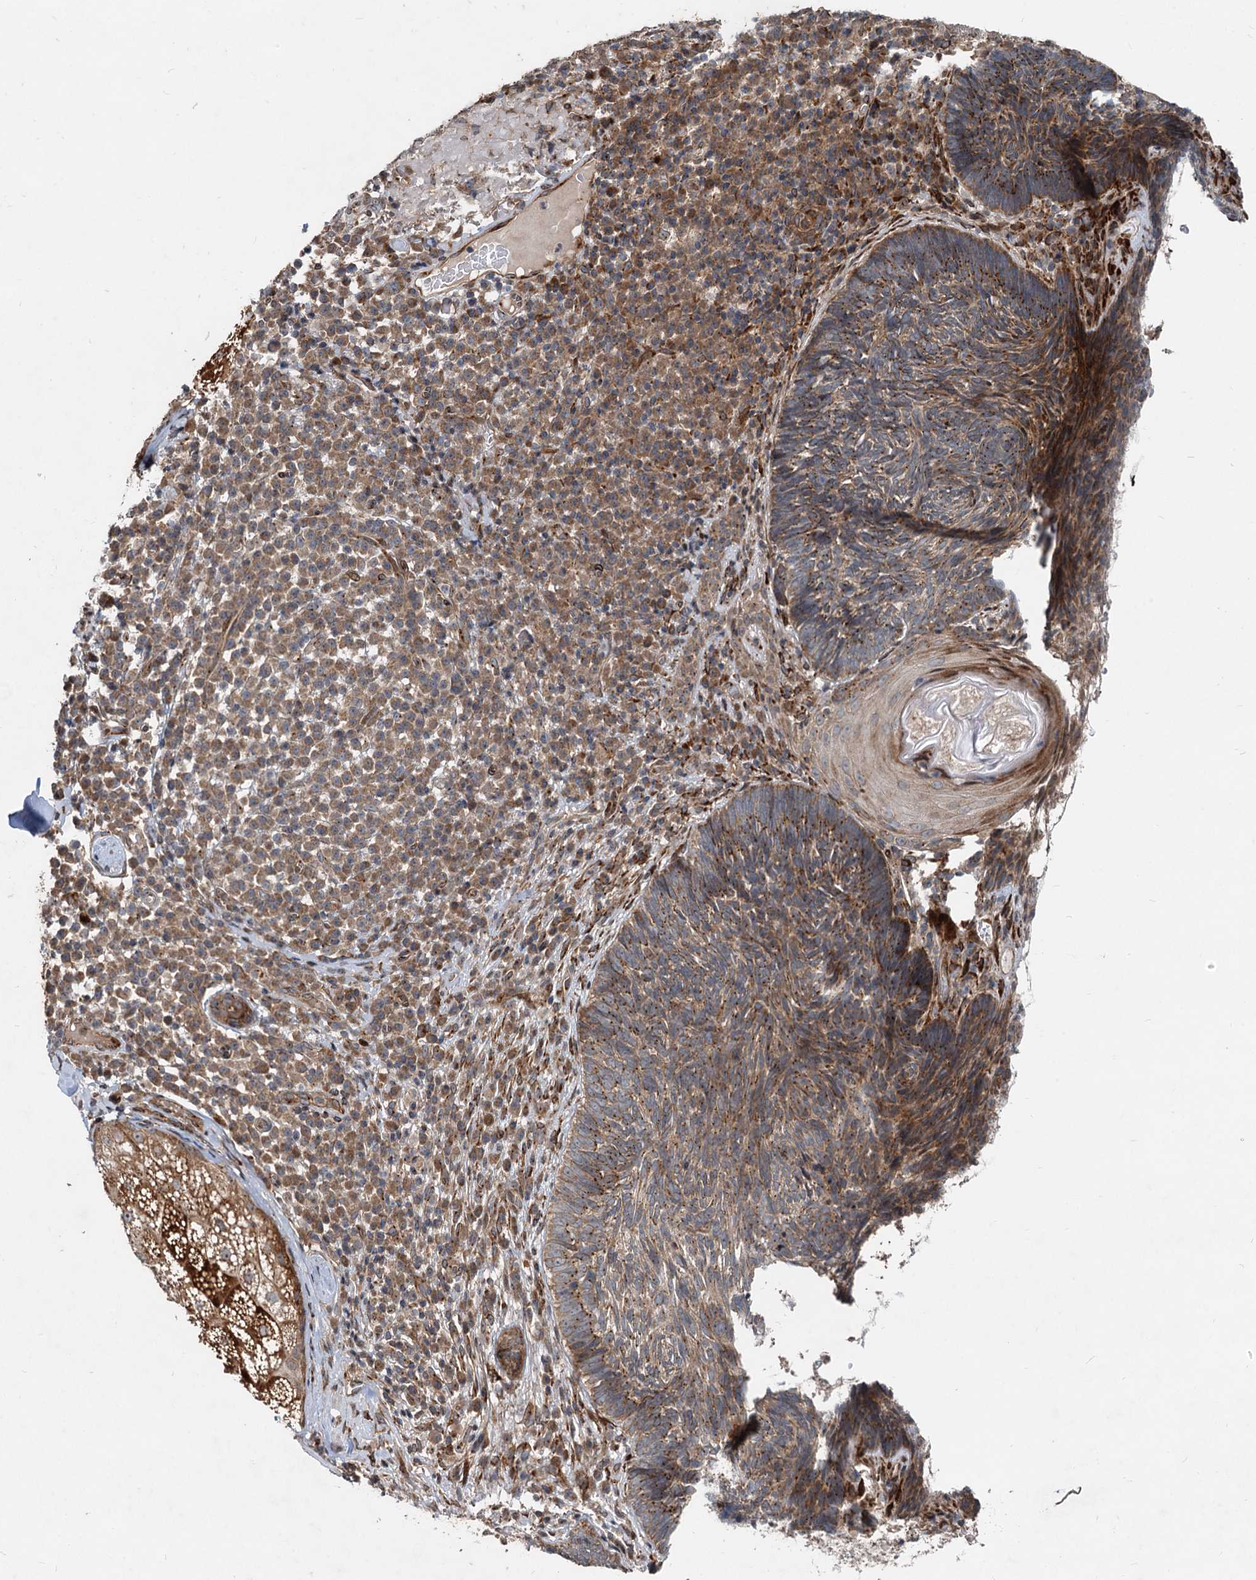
{"staining": {"intensity": "moderate", "quantity": ">75%", "location": "cytoplasmic/membranous"}, "tissue": "skin cancer", "cell_type": "Tumor cells", "image_type": "cancer", "snomed": [{"axis": "morphology", "description": "Basal cell carcinoma"}, {"axis": "topography", "description": "Skin"}], "caption": "Immunohistochemistry micrograph of skin cancer stained for a protein (brown), which demonstrates medium levels of moderate cytoplasmic/membranous expression in approximately >75% of tumor cells.", "gene": "CEP68", "patient": {"sex": "male", "age": 88}}